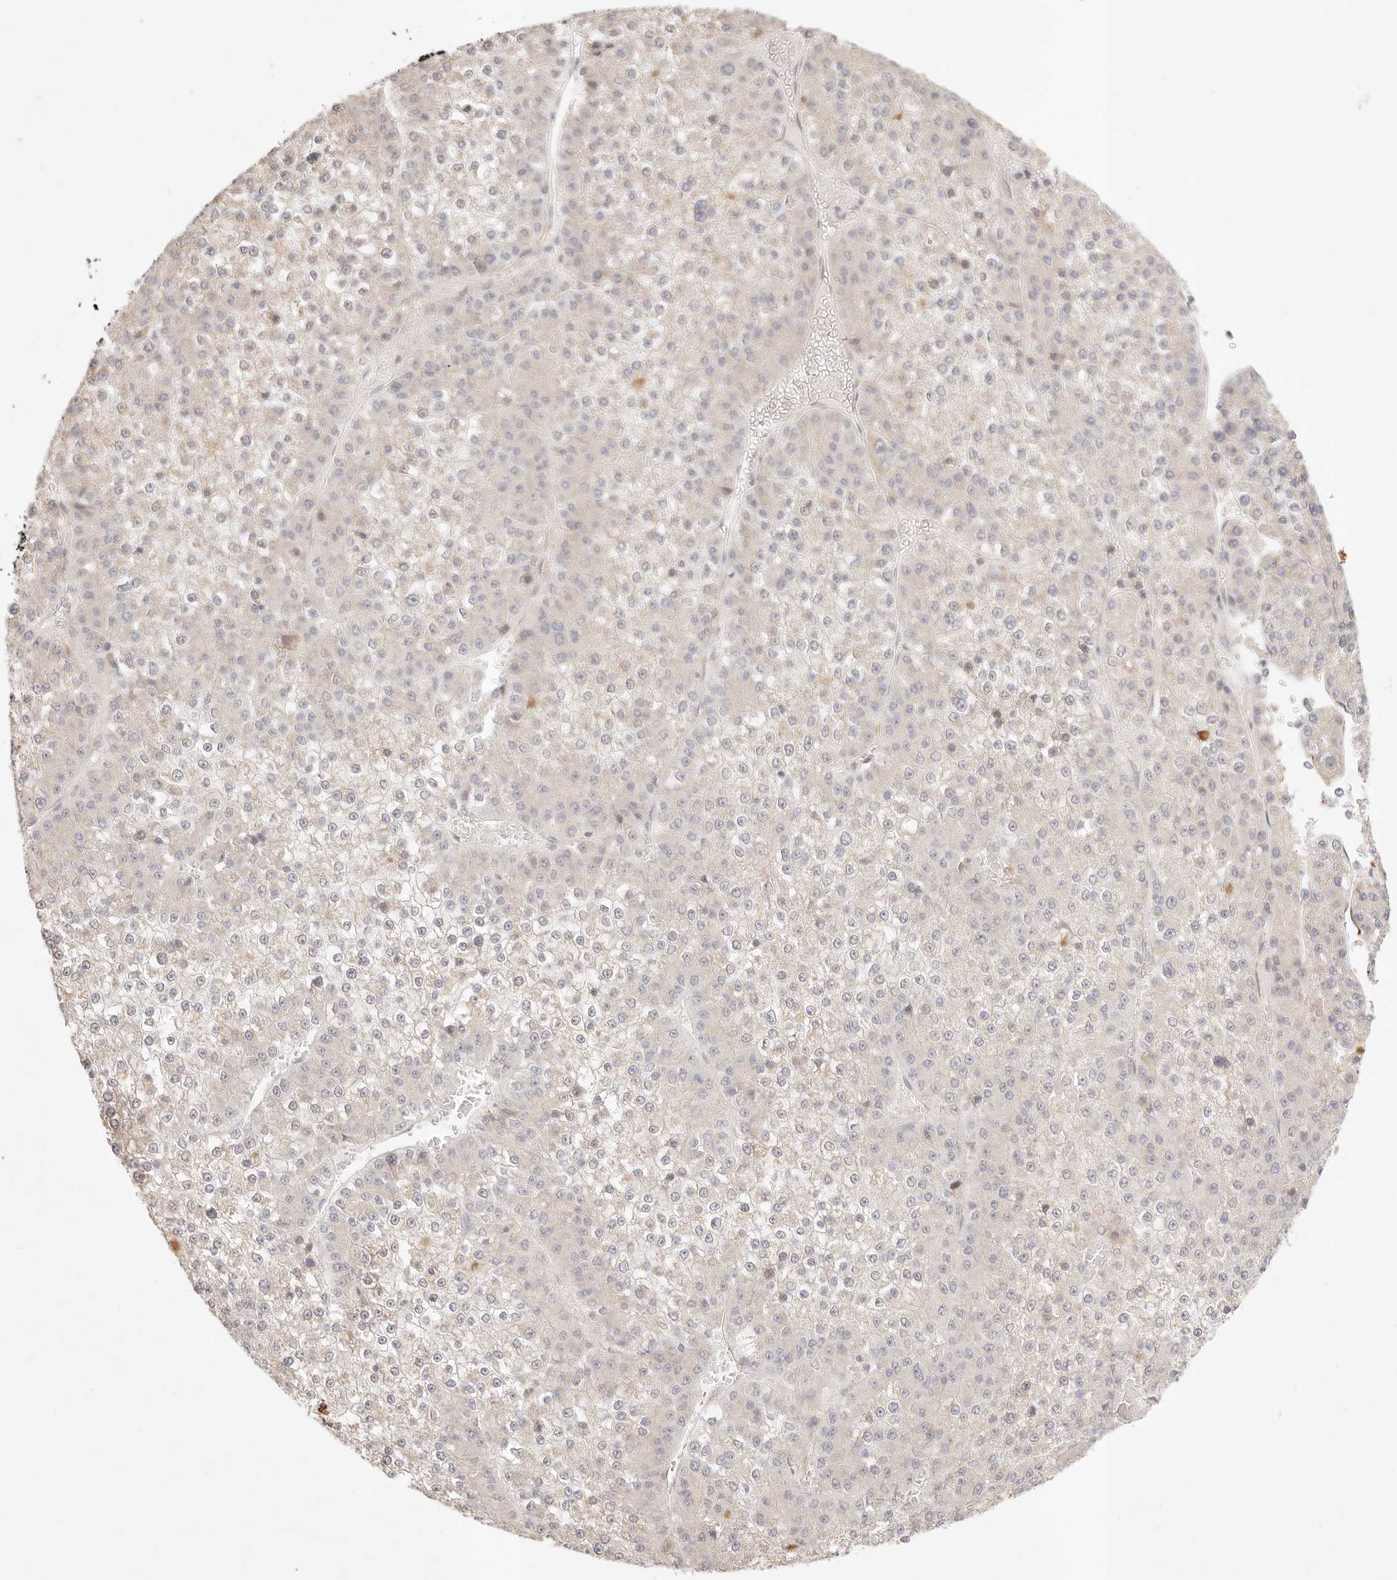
{"staining": {"intensity": "negative", "quantity": "none", "location": "none"}, "tissue": "liver cancer", "cell_type": "Tumor cells", "image_type": "cancer", "snomed": [{"axis": "morphology", "description": "Carcinoma, Hepatocellular, NOS"}, {"axis": "topography", "description": "Liver"}], "caption": "This is a image of immunohistochemistry (IHC) staining of liver cancer (hepatocellular carcinoma), which shows no staining in tumor cells. The staining was performed using DAB (3,3'-diaminobenzidine) to visualize the protein expression in brown, while the nuclei were stained in blue with hematoxylin (Magnification: 20x).", "gene": "GPR156", "patient": {"sex": "female", "age": 73}}